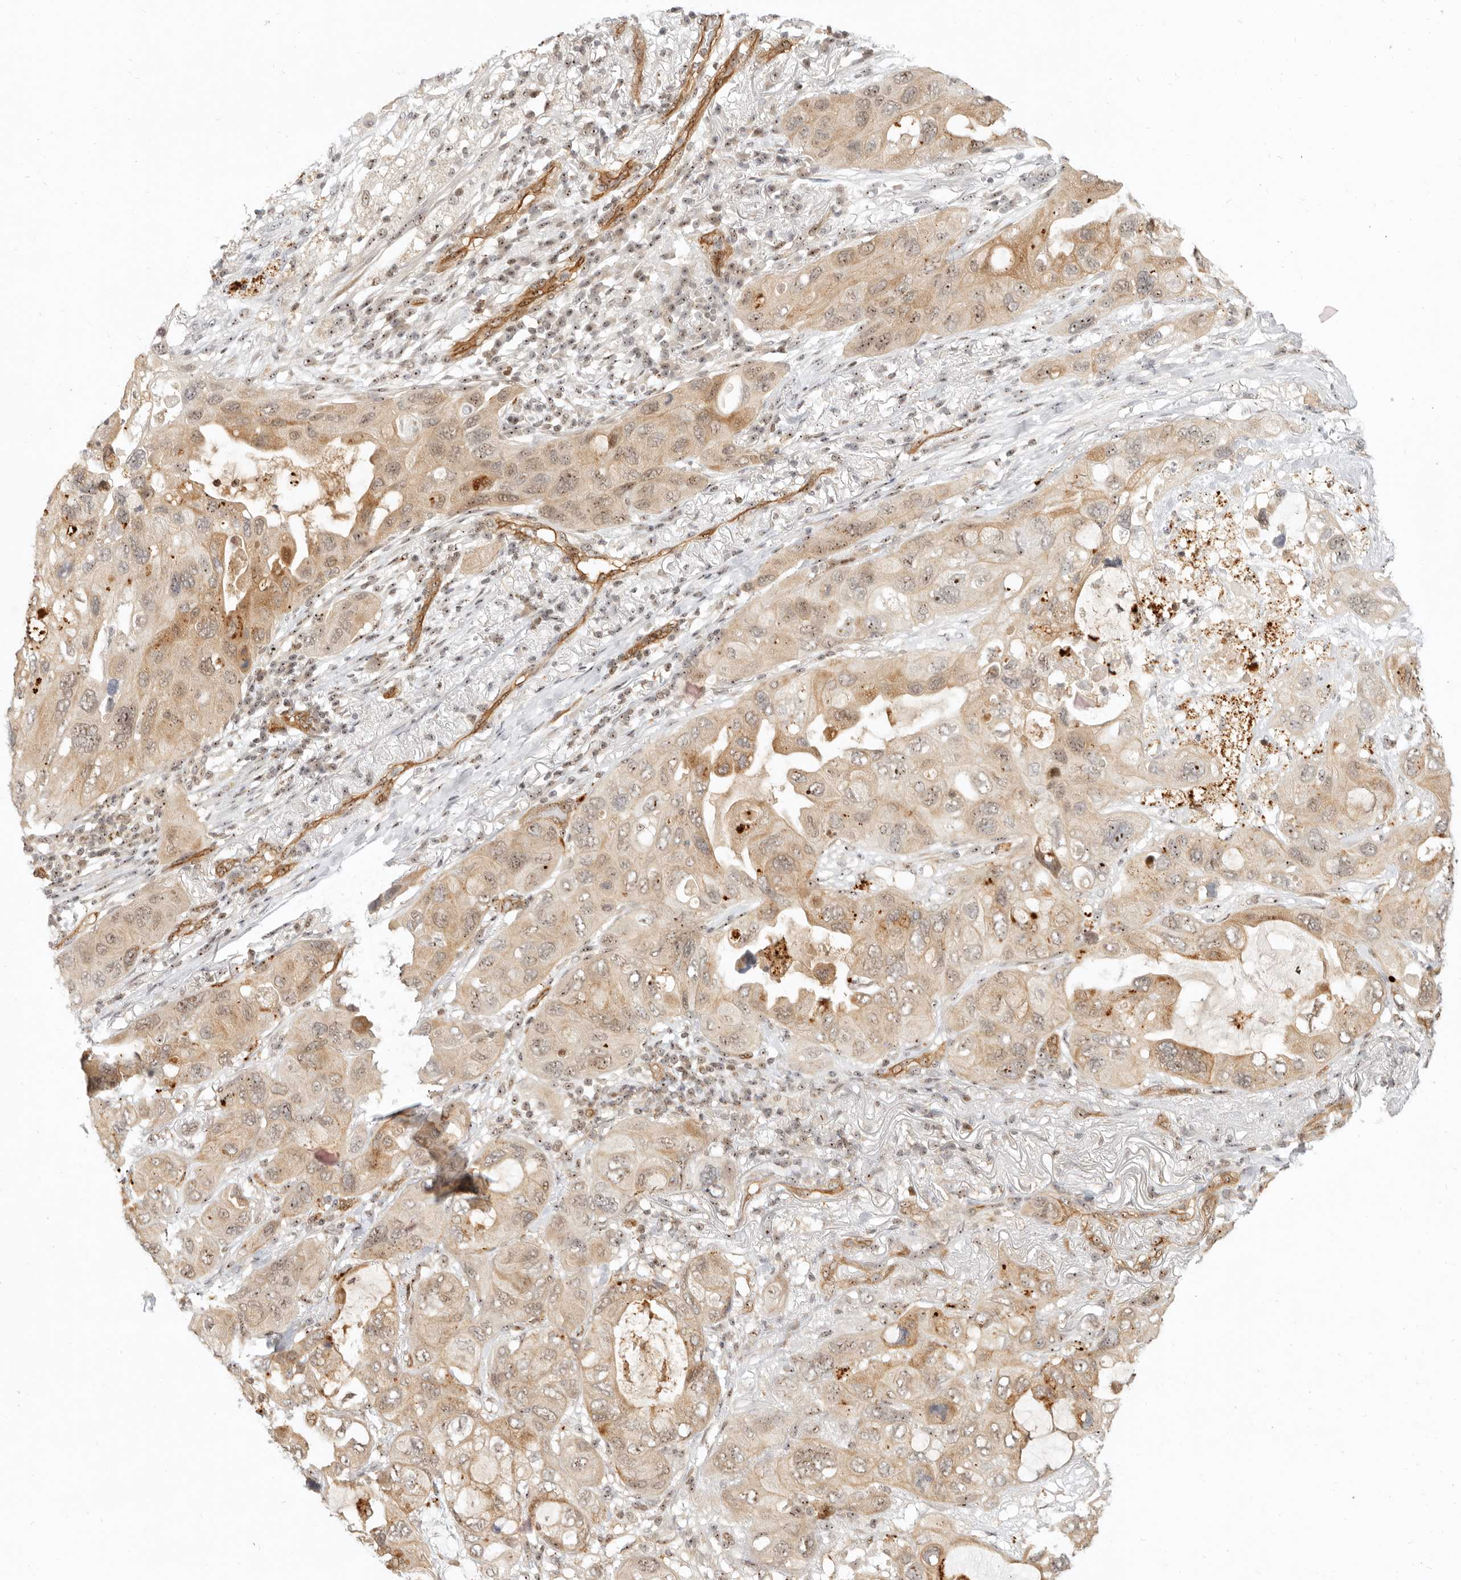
{"staining": {"intensity": "weak", "quantity": ">75%", "location": "cytoplasmic/membranous,nuclear"}, "tissue": "lung cancer", "cell_type": "Tumor cells", "image_type": "cancer", "snomed": [{"axis": "morphology", "description": "Squamous cell carcinoma, NOS"}, {"axis": "topography", "description": "Lung"}], "caption": "Immunohistochemistry (IHC) of human lung cancer demonstrates low levels of weak cytoplasmic/membranous and nuclear staining in about >75% of tumor cells. (DAB = brown stain, brightfield microscopy at high magnification).", "gene": "BAP1", "patient": {"sex": "female", "age": 73}}